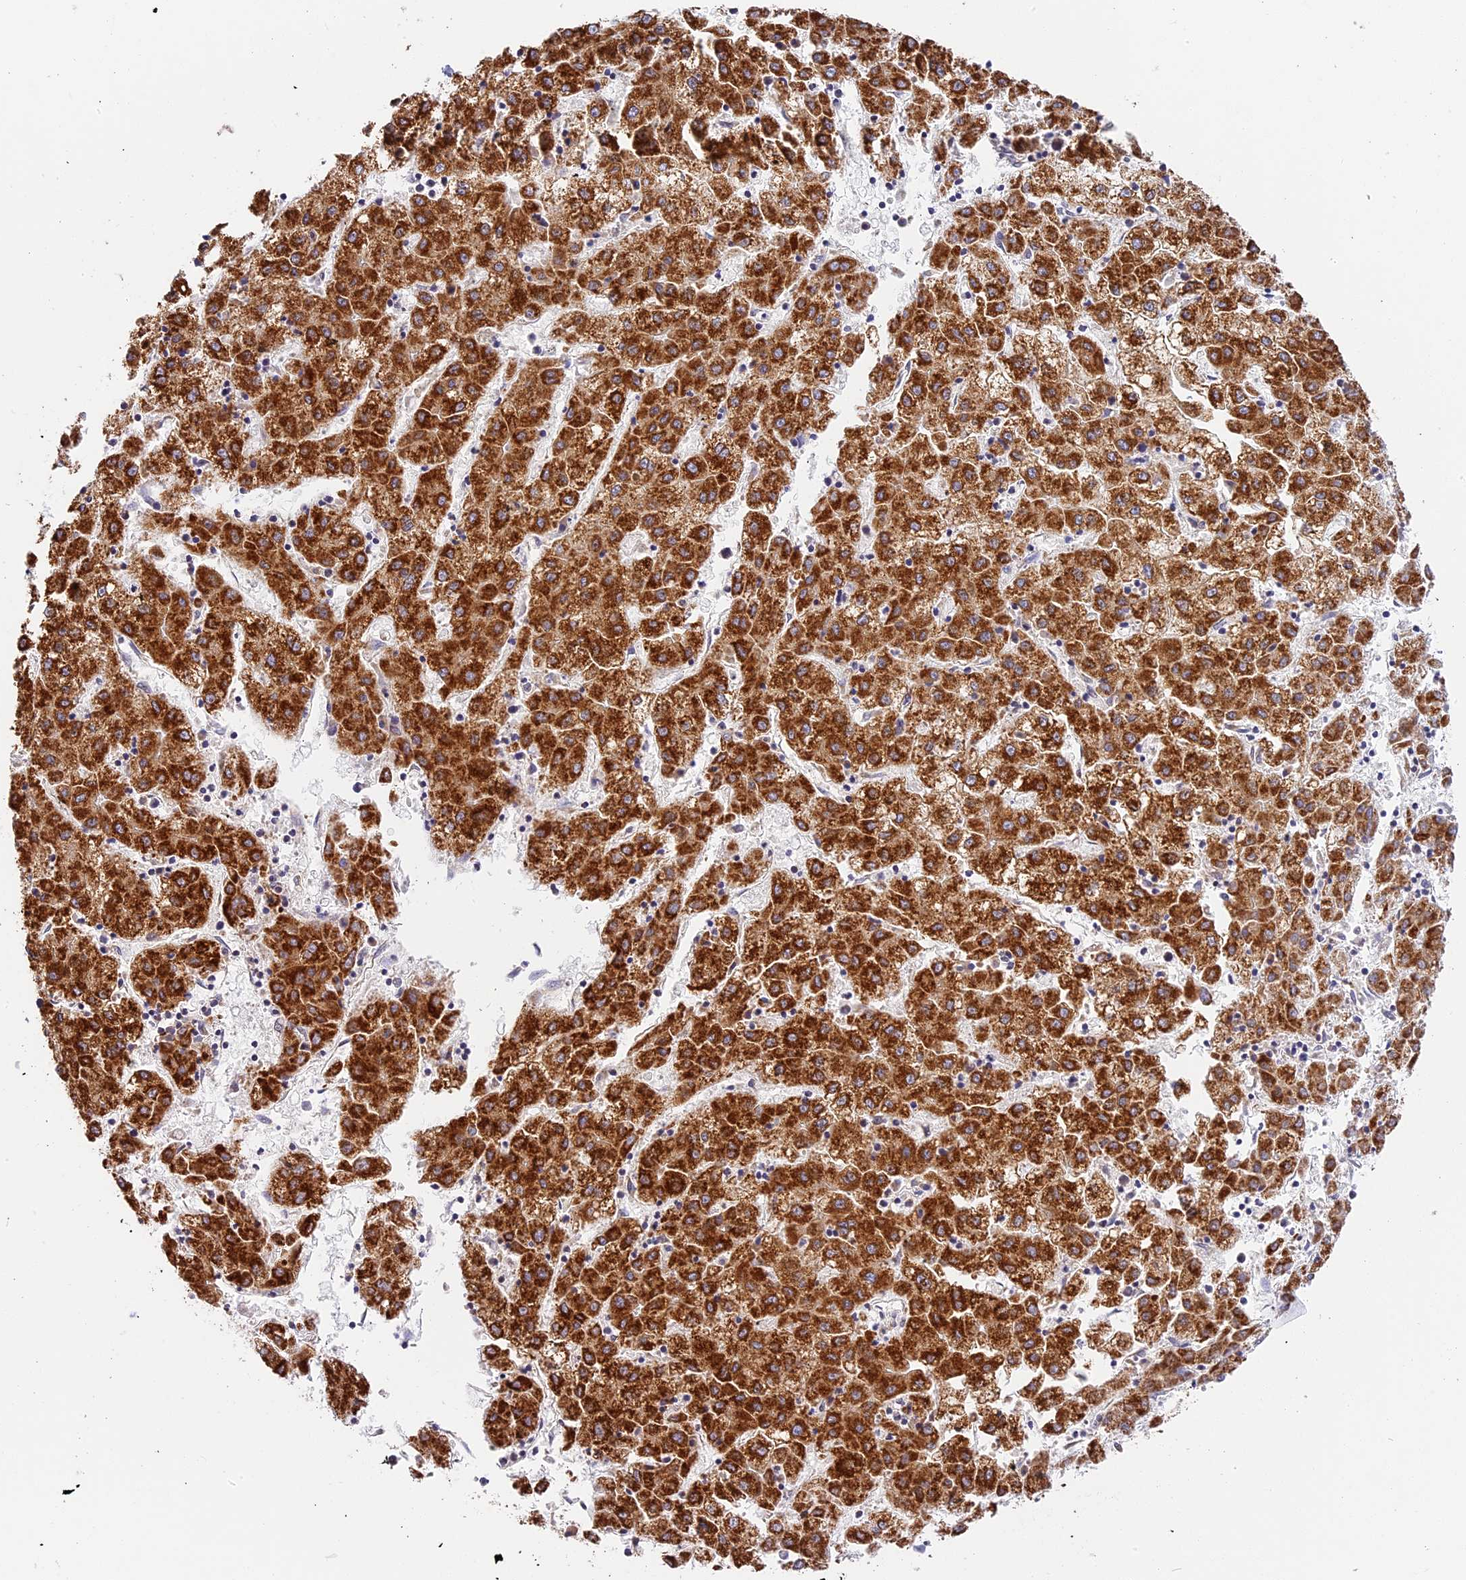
{"staining": {"intensity": "strong", "quantity": ">75%", "location": "cytoplasmic/membranous"}, "tissue": "liver cancer", "cell_type": "Tumor cells", "image_type": "cancer", "snomed": [{"axis": "morphology", "description": "Carcinoma, Hepatocellular, NOS"}, {"axis": "topography", "description": "Liver"}], "caption": "Immunohistochemical staining of human liver hepatocellular carcinoma reveals high levels of strong cytoplasmic/membranous protein staining in approximately >75% of tumor cells.", "gene": "MRAS", "patient": {"sex": "male", "age": 72}}